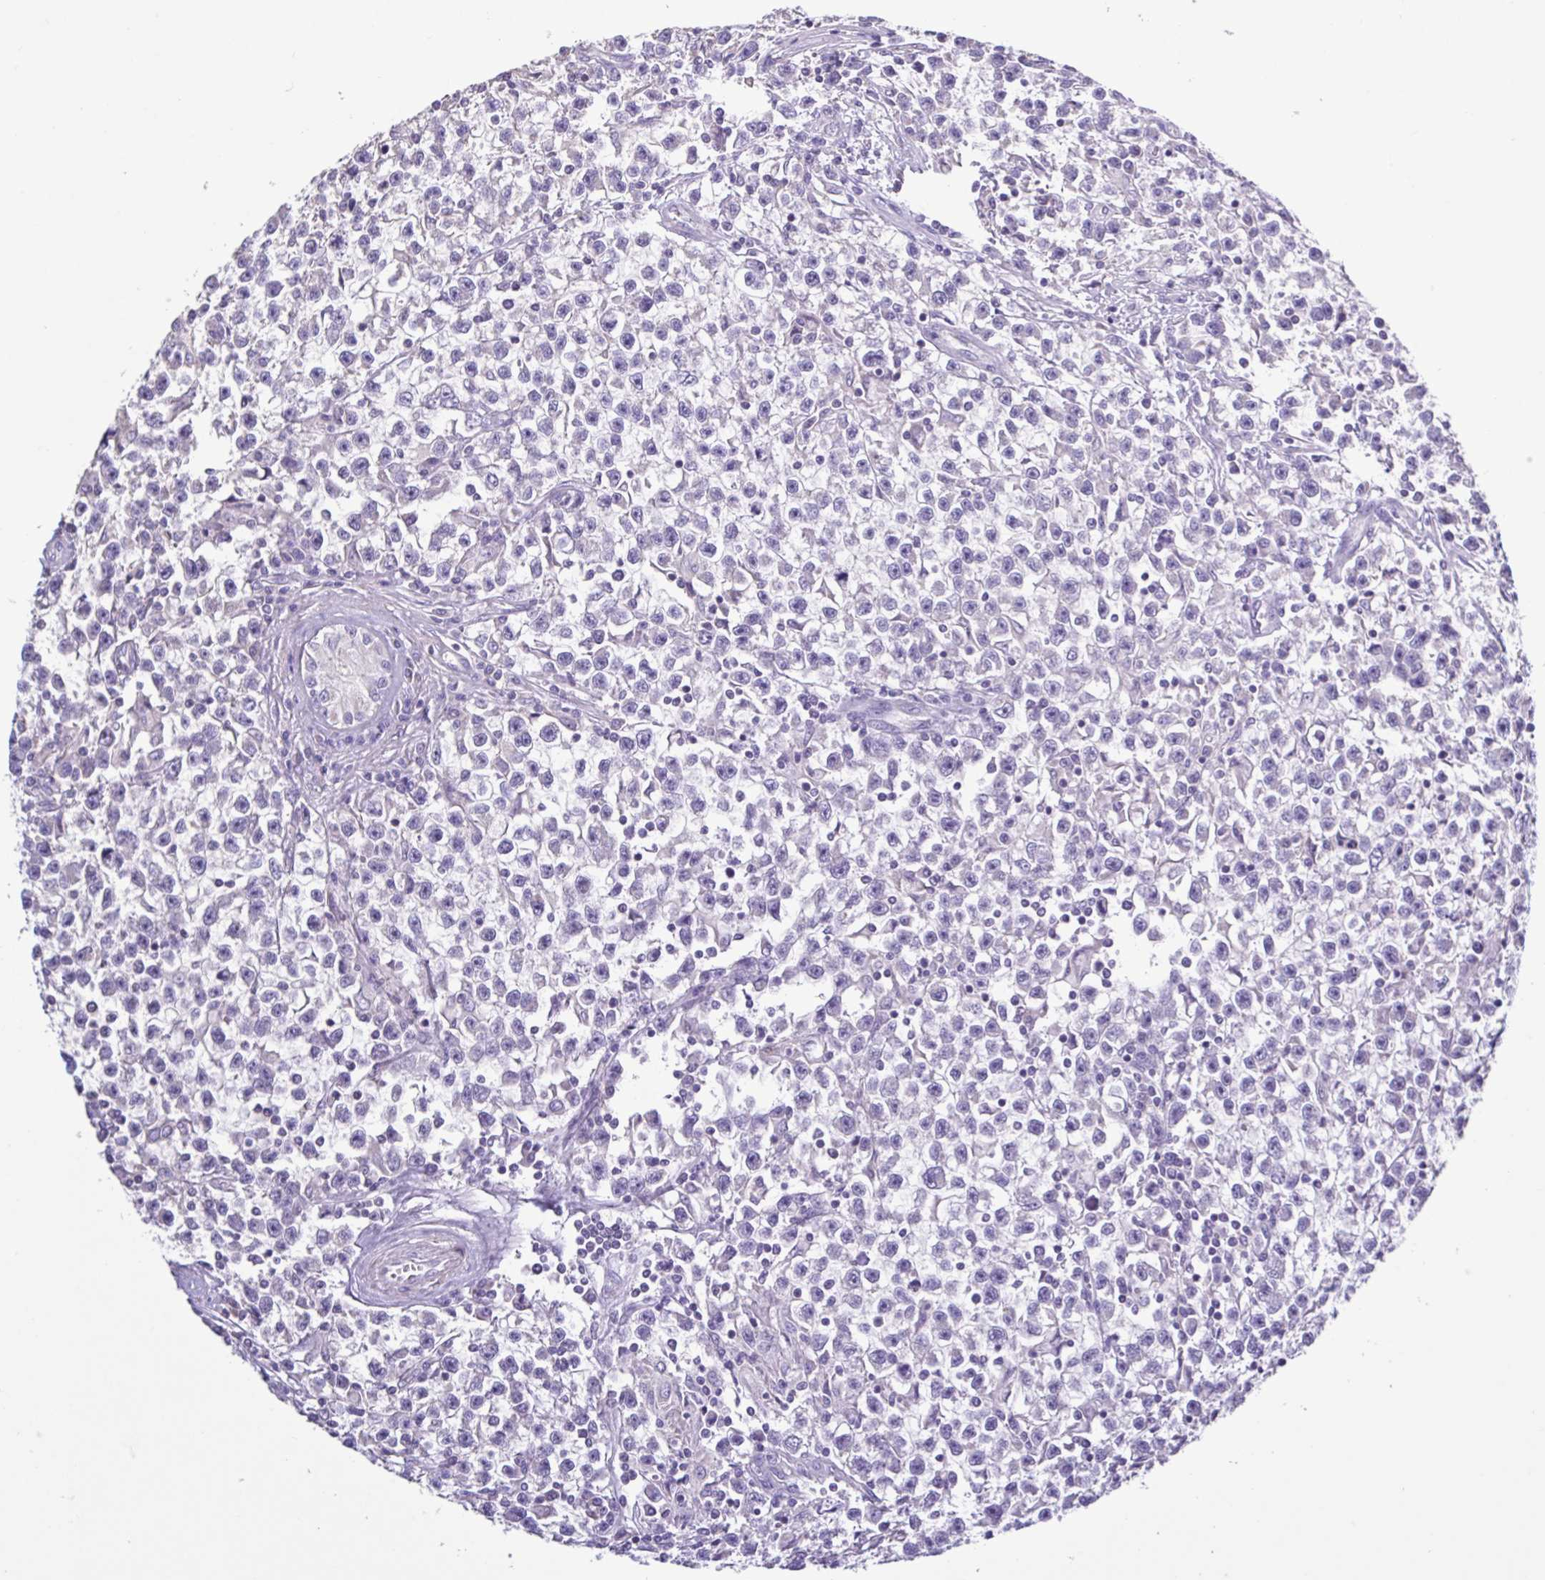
{"staining": {"intensity": "negative", "quantity": "none", "location": "none"}, "tissue": "testis cancer", "cell_type": "Tumor cells", "image_type": "cancer", "snomed": [{"axis": "morphology", "description": "Seminoma, NOS"}, {"axis": "topography", "description": "Testis"}], "caption": "A photomicrograph of testis cancer stained for a protein displays no brown staining in tumor cells.", "gene": "PLA2G4E", "patient": {"sex": "male", "age": 31}}